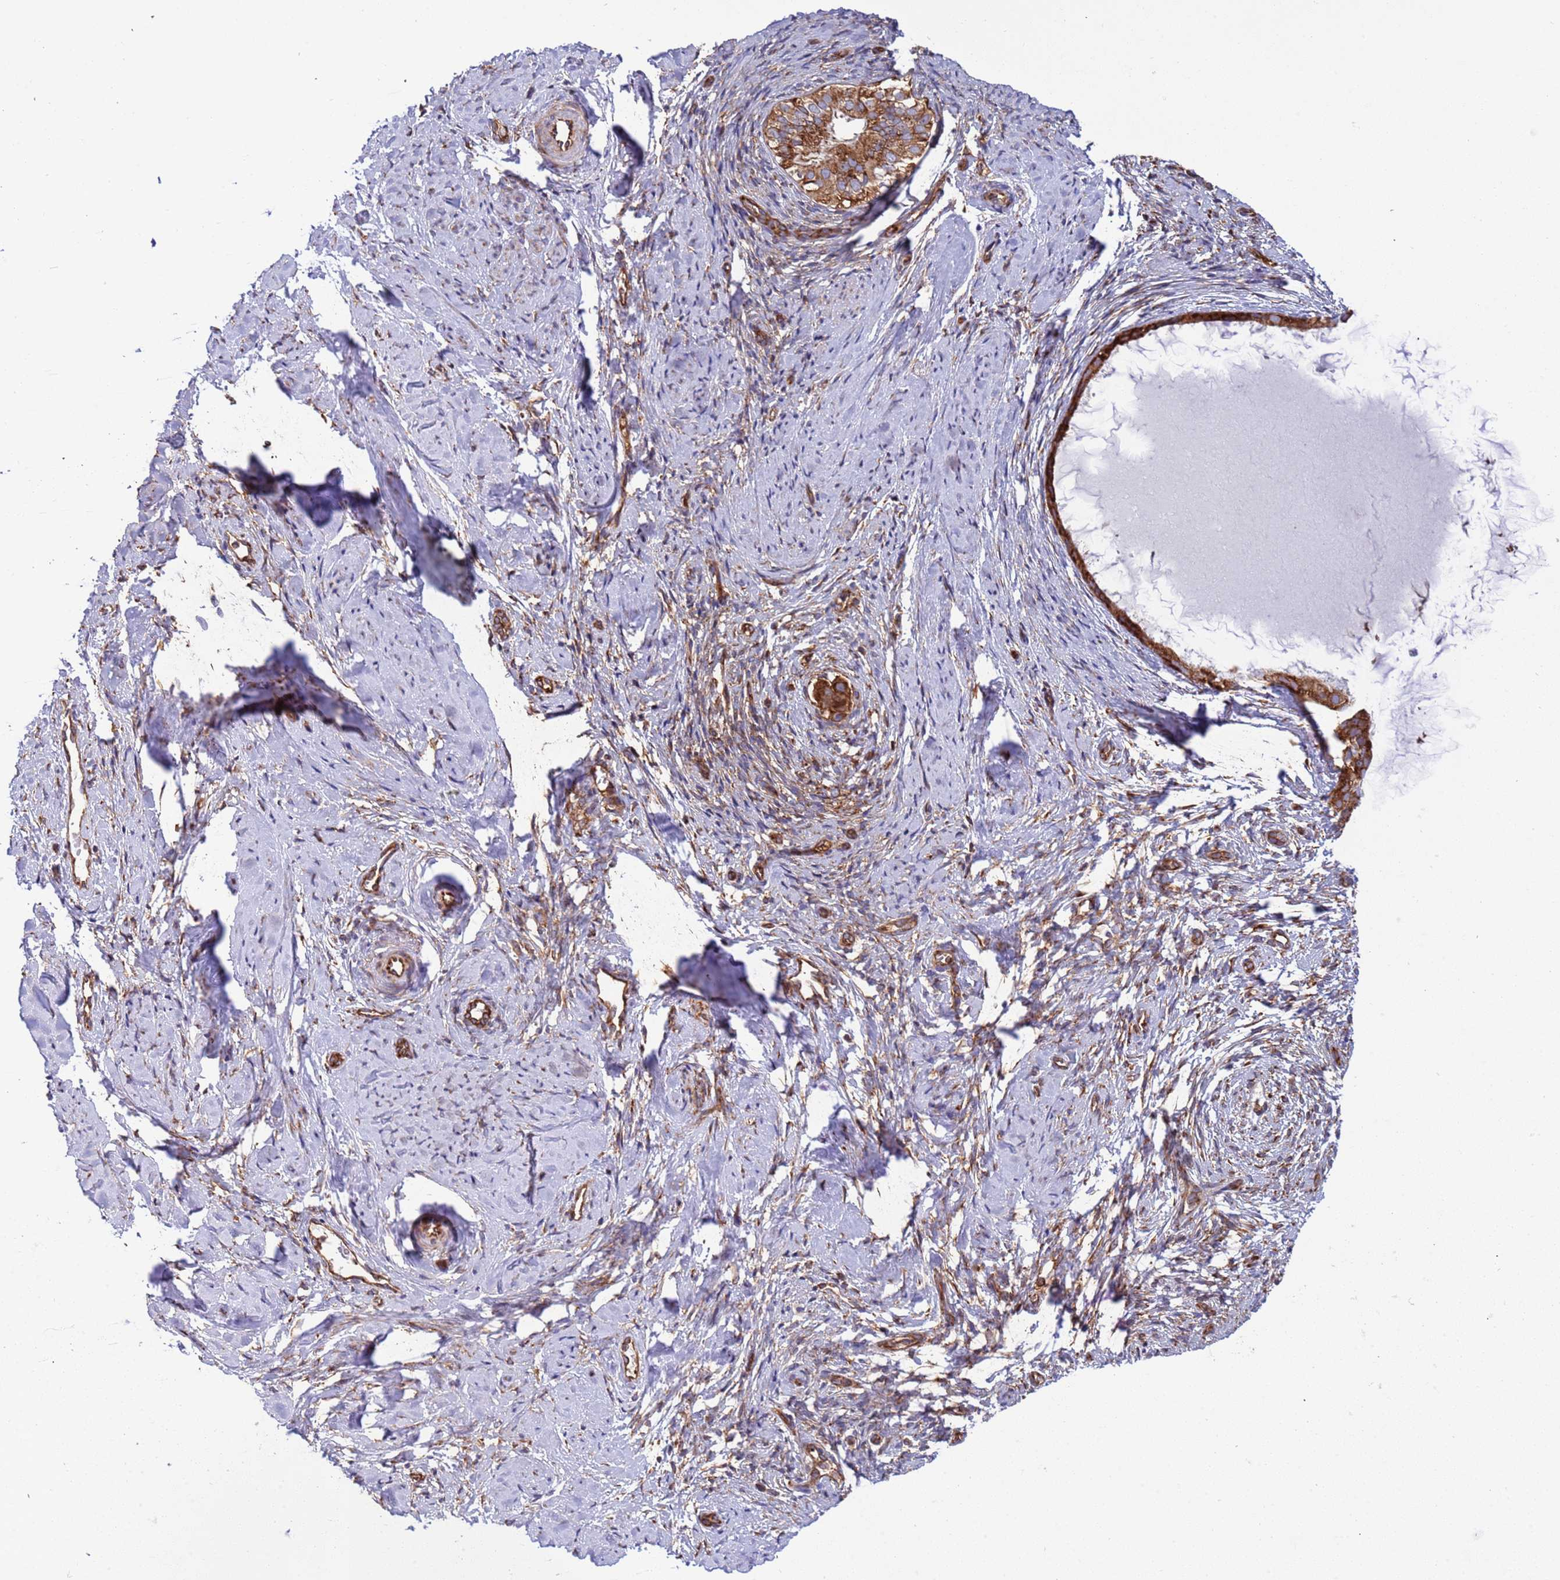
{"staining": {"intensity": "strong", "quantity": ">75%", "location": "cytoplasmic/membranous"}, "tissue": "cervix", "cell_type": "Glandular cells", "image_type": "normal", "snomed": [{"axis": "morphology", "description": "Normal tissue, NOS"}, {"axis": "topography", "description": "Cervix"}], "caption": "A brown stain highlights strong cytoplasmic/membranous positivity of a protein in glandular cells of normal cervix. The protein of interest is shown in brown color, while the nuclei are stained blue.", "gene": "RPL36", "patient": {"sex": "female", "age": 57}}